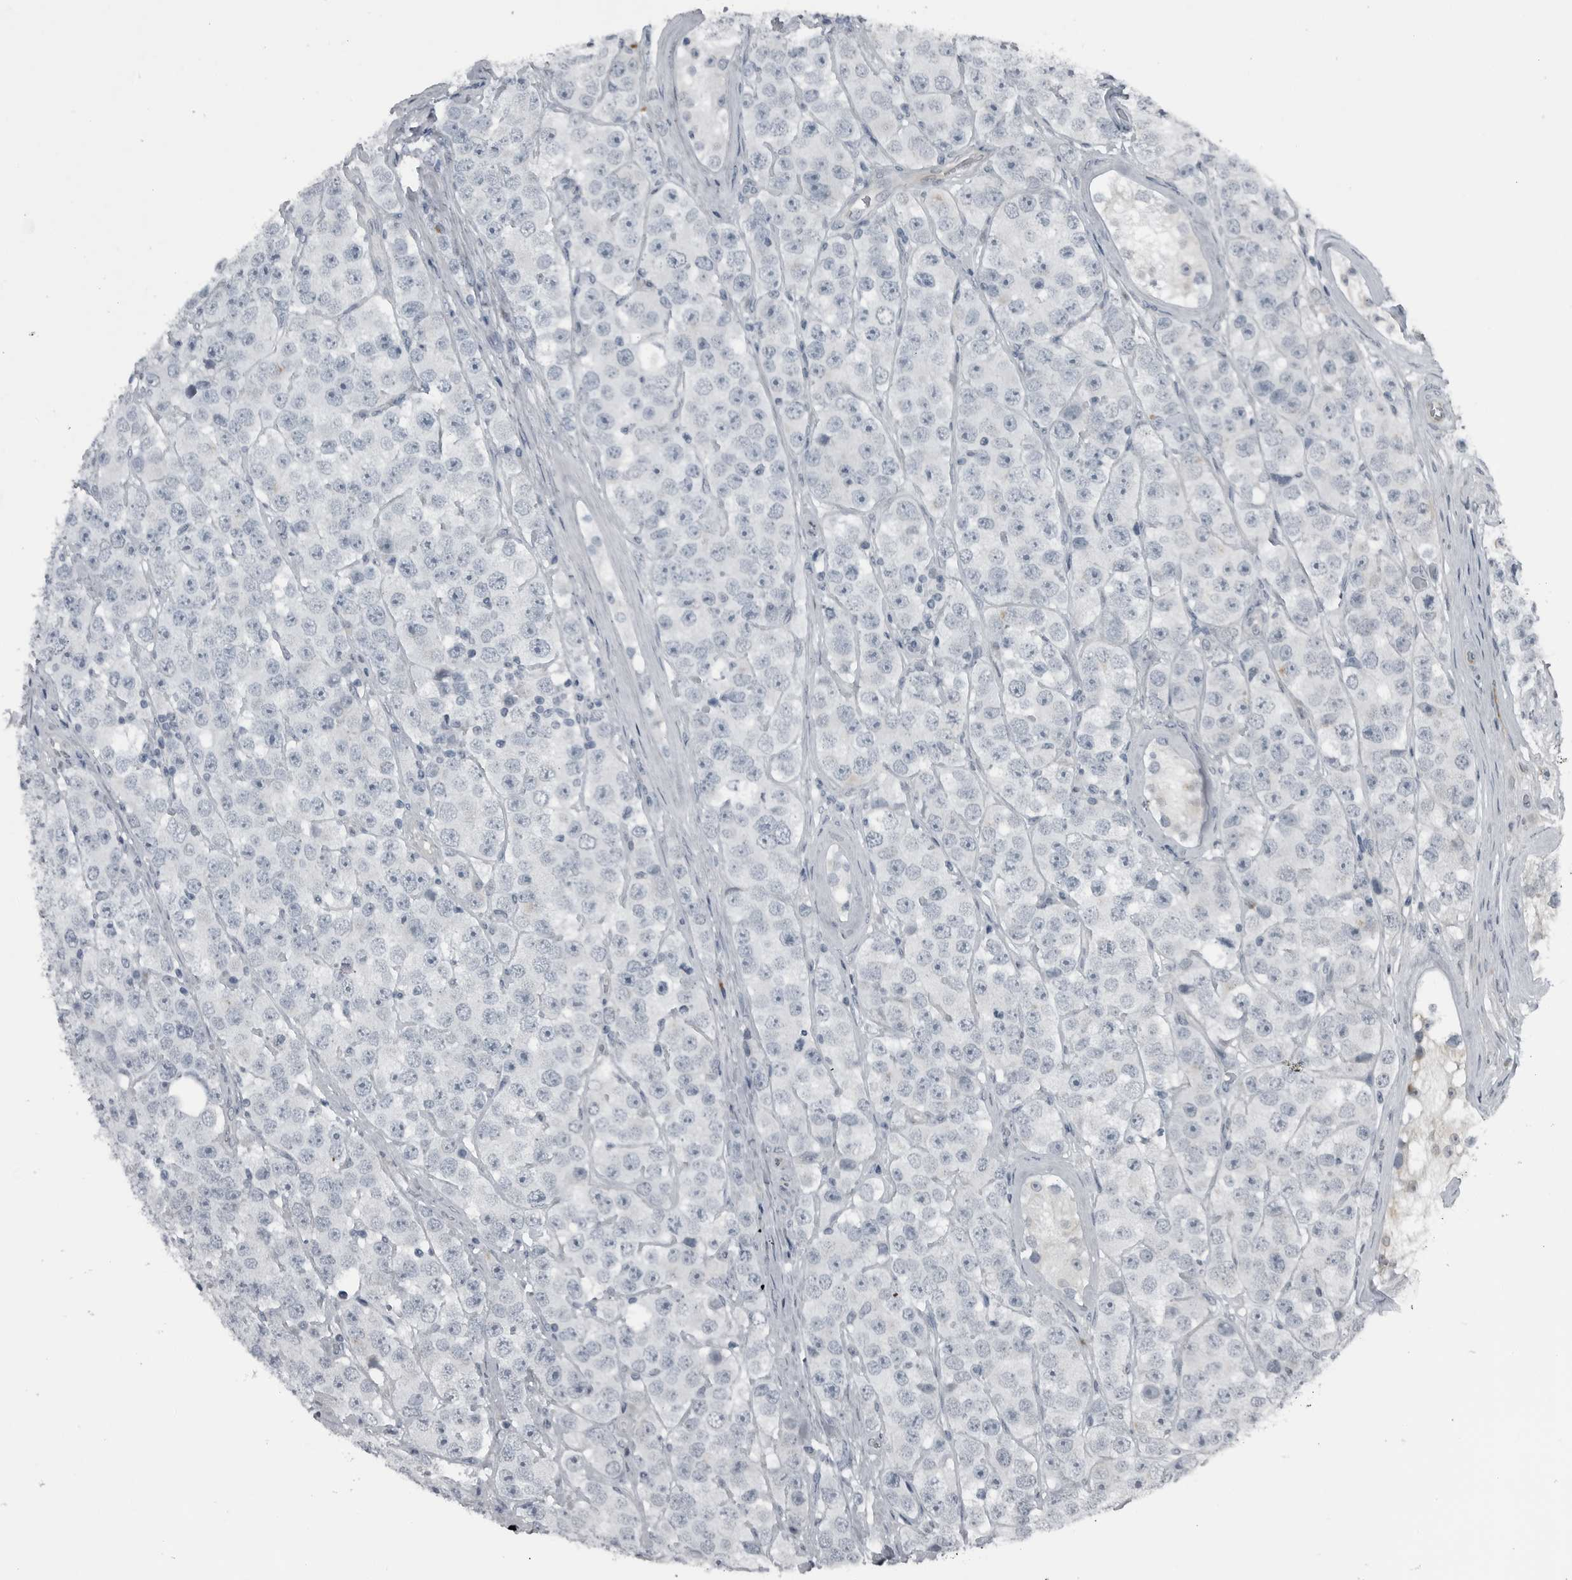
{"staining": {"intensity": "negative", "quantity": "none", "location": "none"}, "tissue": "testis cancer", "cell_type": "Tumor cells", "image_type": "cancer", "snomed": [{"axis": "morphology", "description": "Seminoma, NOS"}, {"axis": "topography", "description": "Testis"}], "caption": "Immunohistochemistry photomicrograph of neoplastic tissue: human testis cancer (seminoma) stained with DAB reveals no significant protein expression in tumor cells.", "gene": "GAK", "patient": {"sex": "male", "age": 28}}